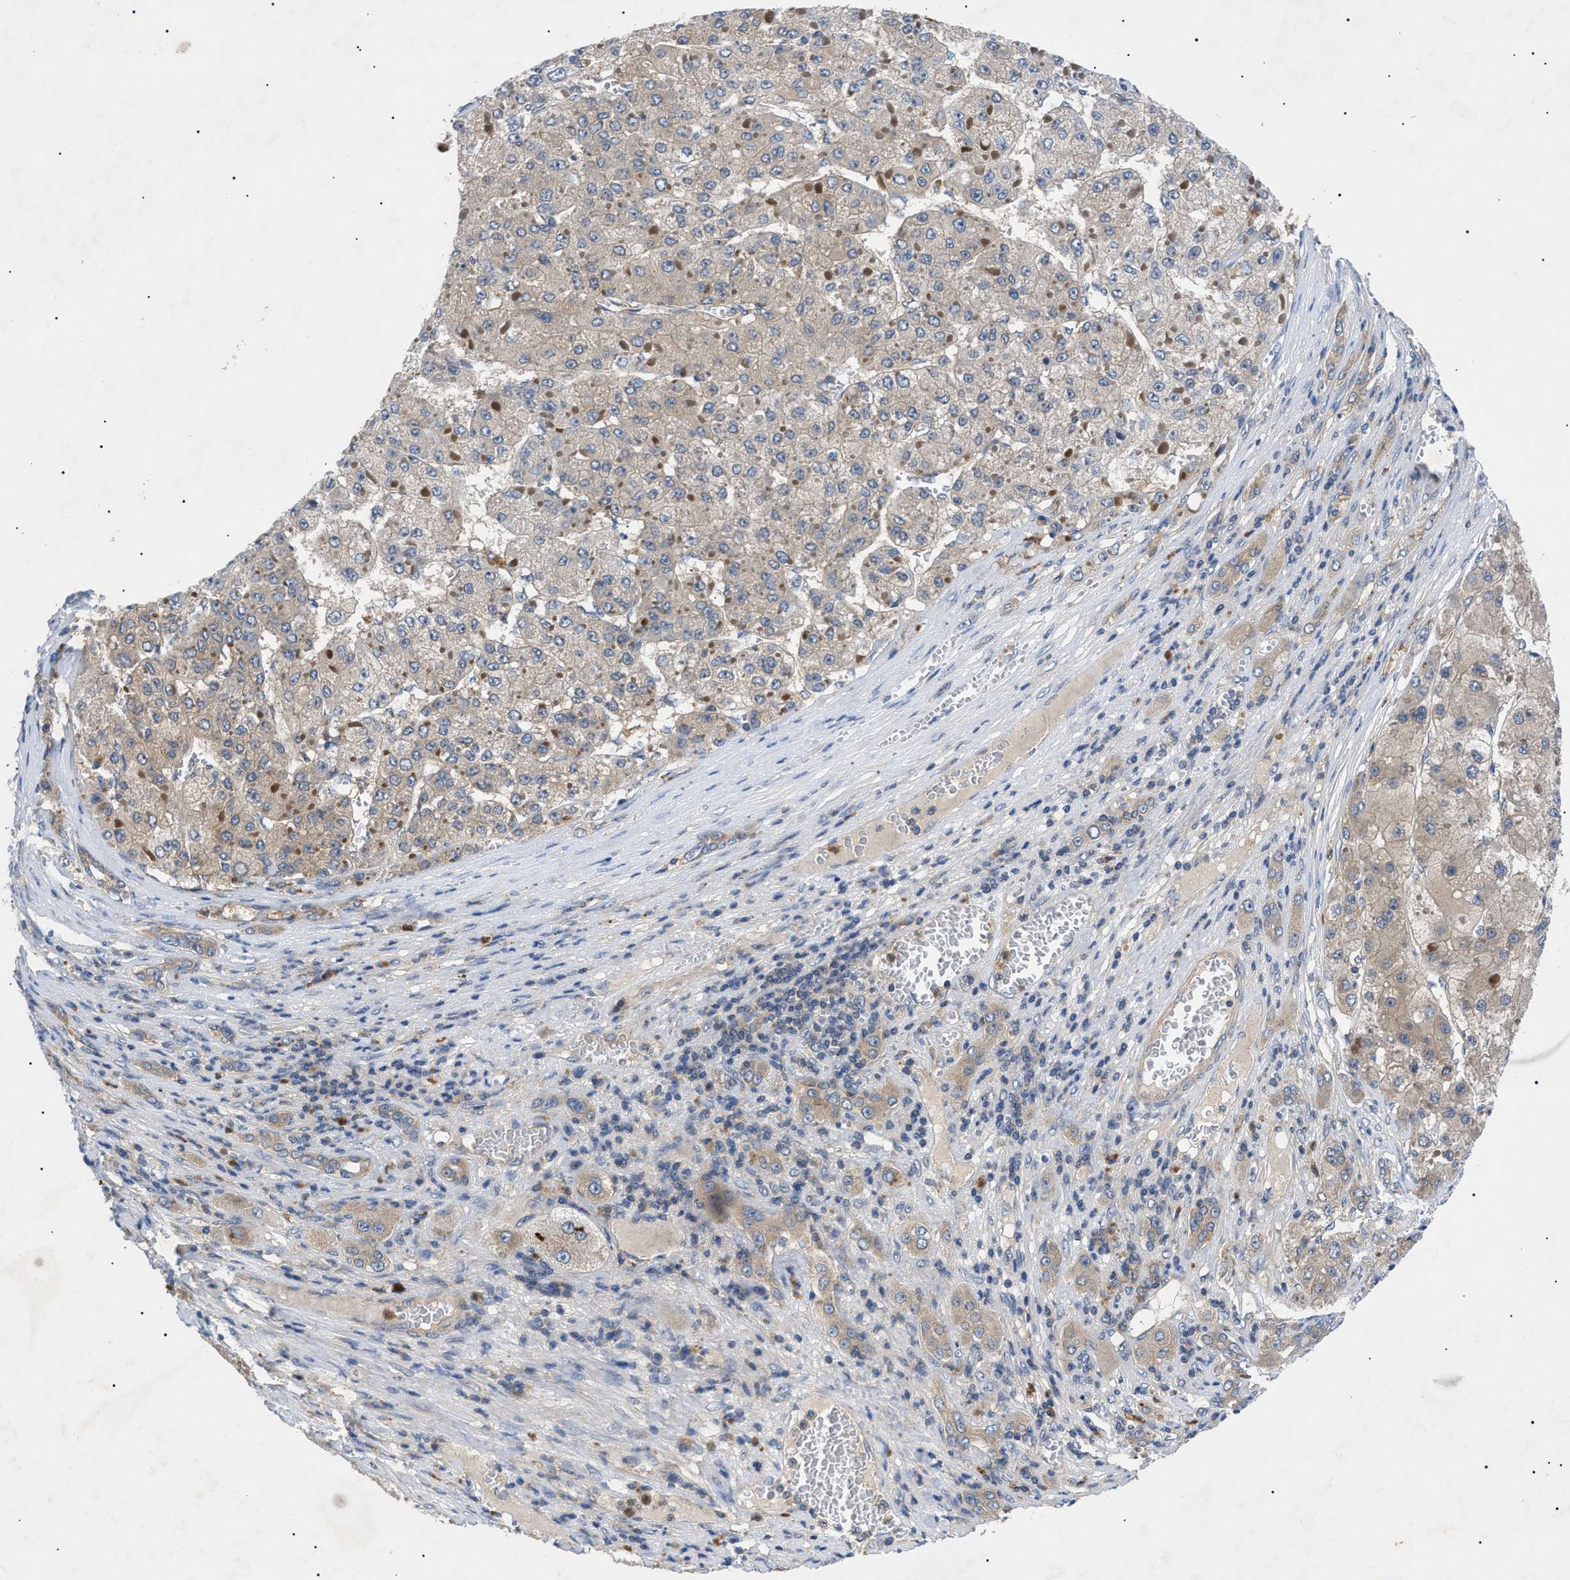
{"staining": {"intensity": "weak", "quantity": ">75%", "location": "cytoplasmic/membranous"}, "tissue": "liver cancer", "cell_type": "Tumor cells", "image_type": "cancer", "snomed": [{"axis": "morphology", "description": "Carcinoma, Hepatocellular, NOS"}, {"axis": "topography", "description": "Liver"}], "caption": "A brown stain highlights weak cytoplasmic/membranous staining of a protein in liver cancer (hepatocellular carcinoma) tumor cells. The protein of interest is stained brown, and the nuclei are stained in blue (DAB IHC with brightfield microscopy, high magnification).", "gene": "RIPK1", "patient": {"sex": "female", "age": 73}}